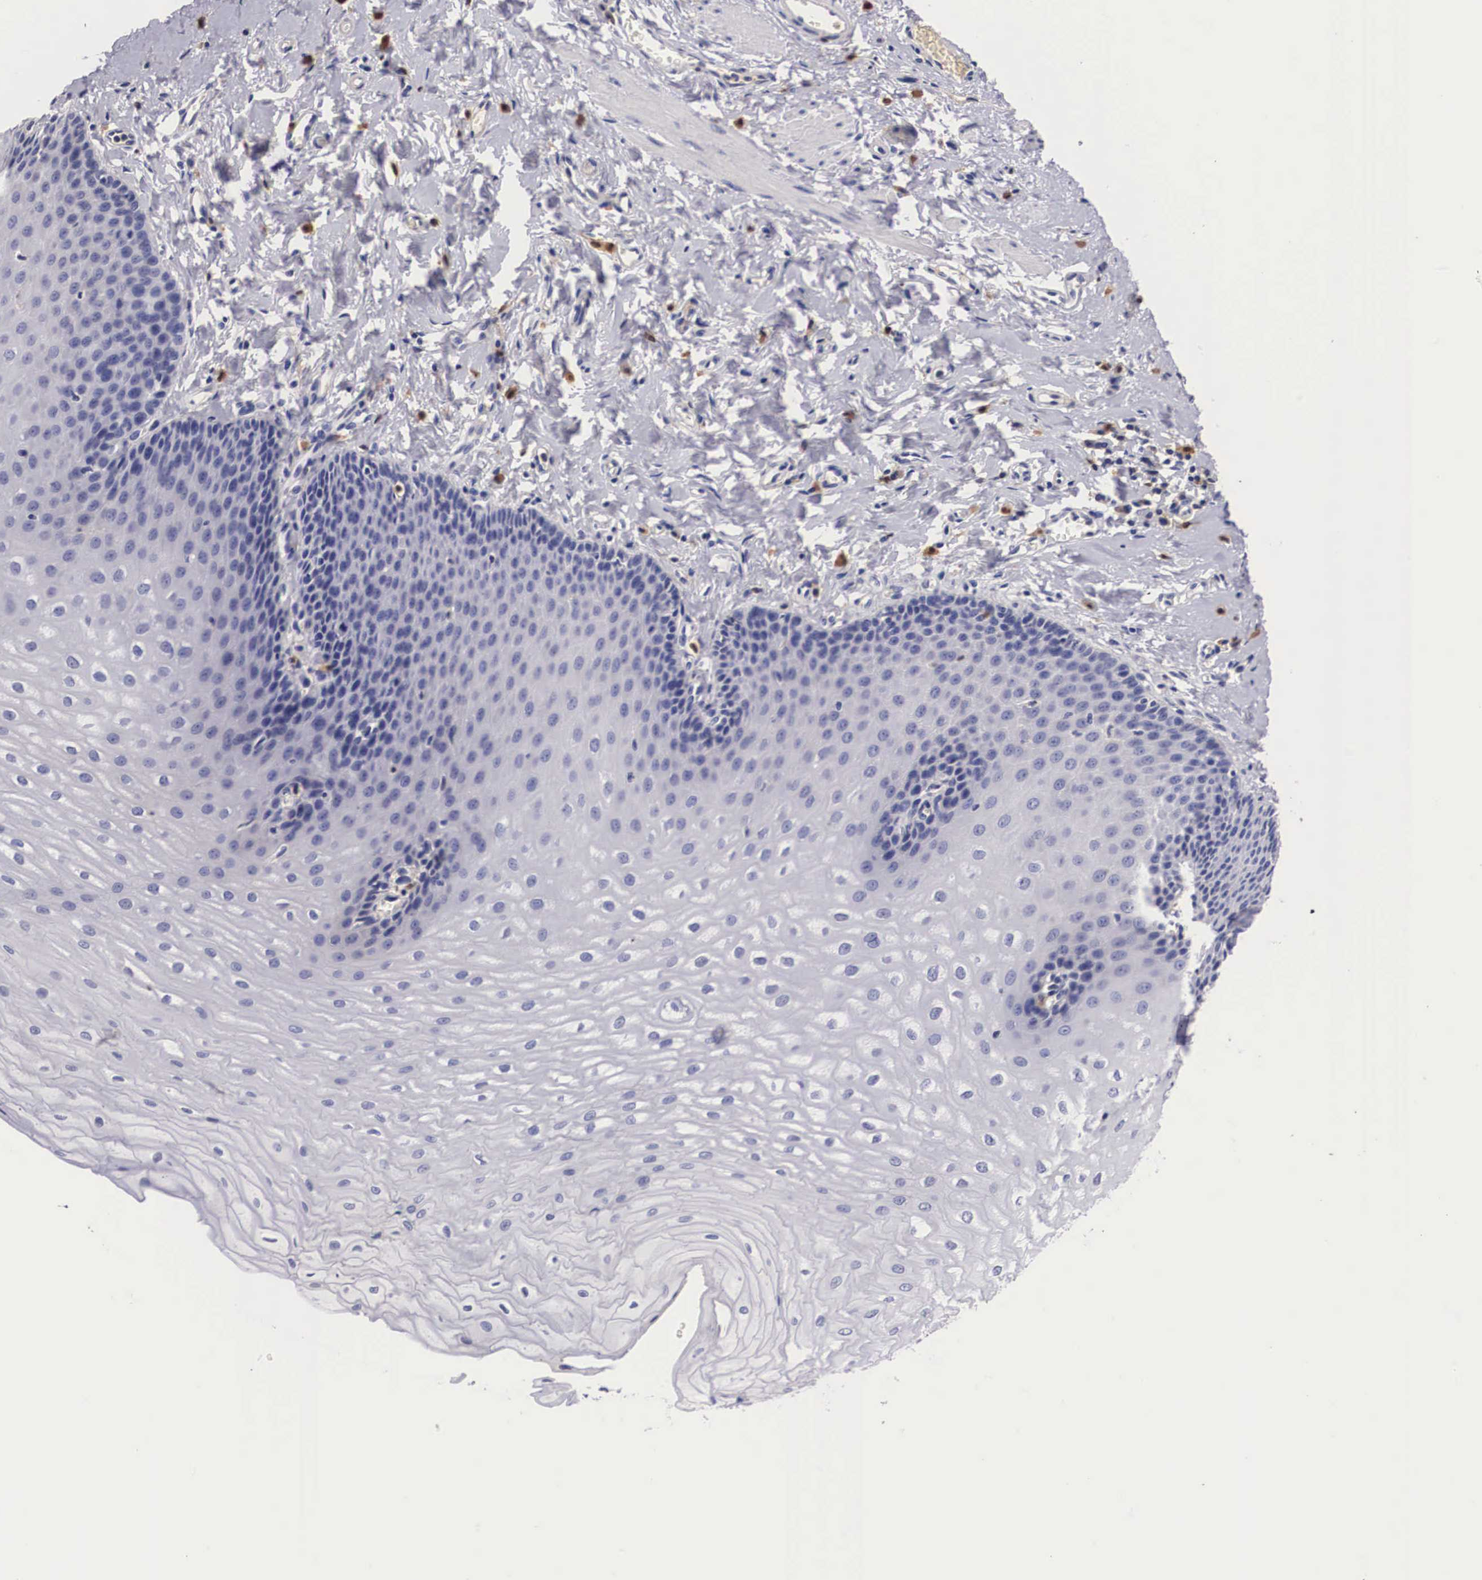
{"staining": {"intensity": "negative", "quantity": "none", "location": "none"}, "tissue": "esophagus", "cell_type": "Squamous epithelial cells", "image_type": "normal", "snomed": [{"axis": "morphology", "description": "Normal tissue, NOS"}, {"axis": "topography", "description": "Esophagus"}], "caption": "Human esophagus stained for a protein using immunohistochemistry (IHC) shows no staining in squamous epithelial cells.", "gene": "RENBP", "patient": {"sex": "male", "age": 70}}